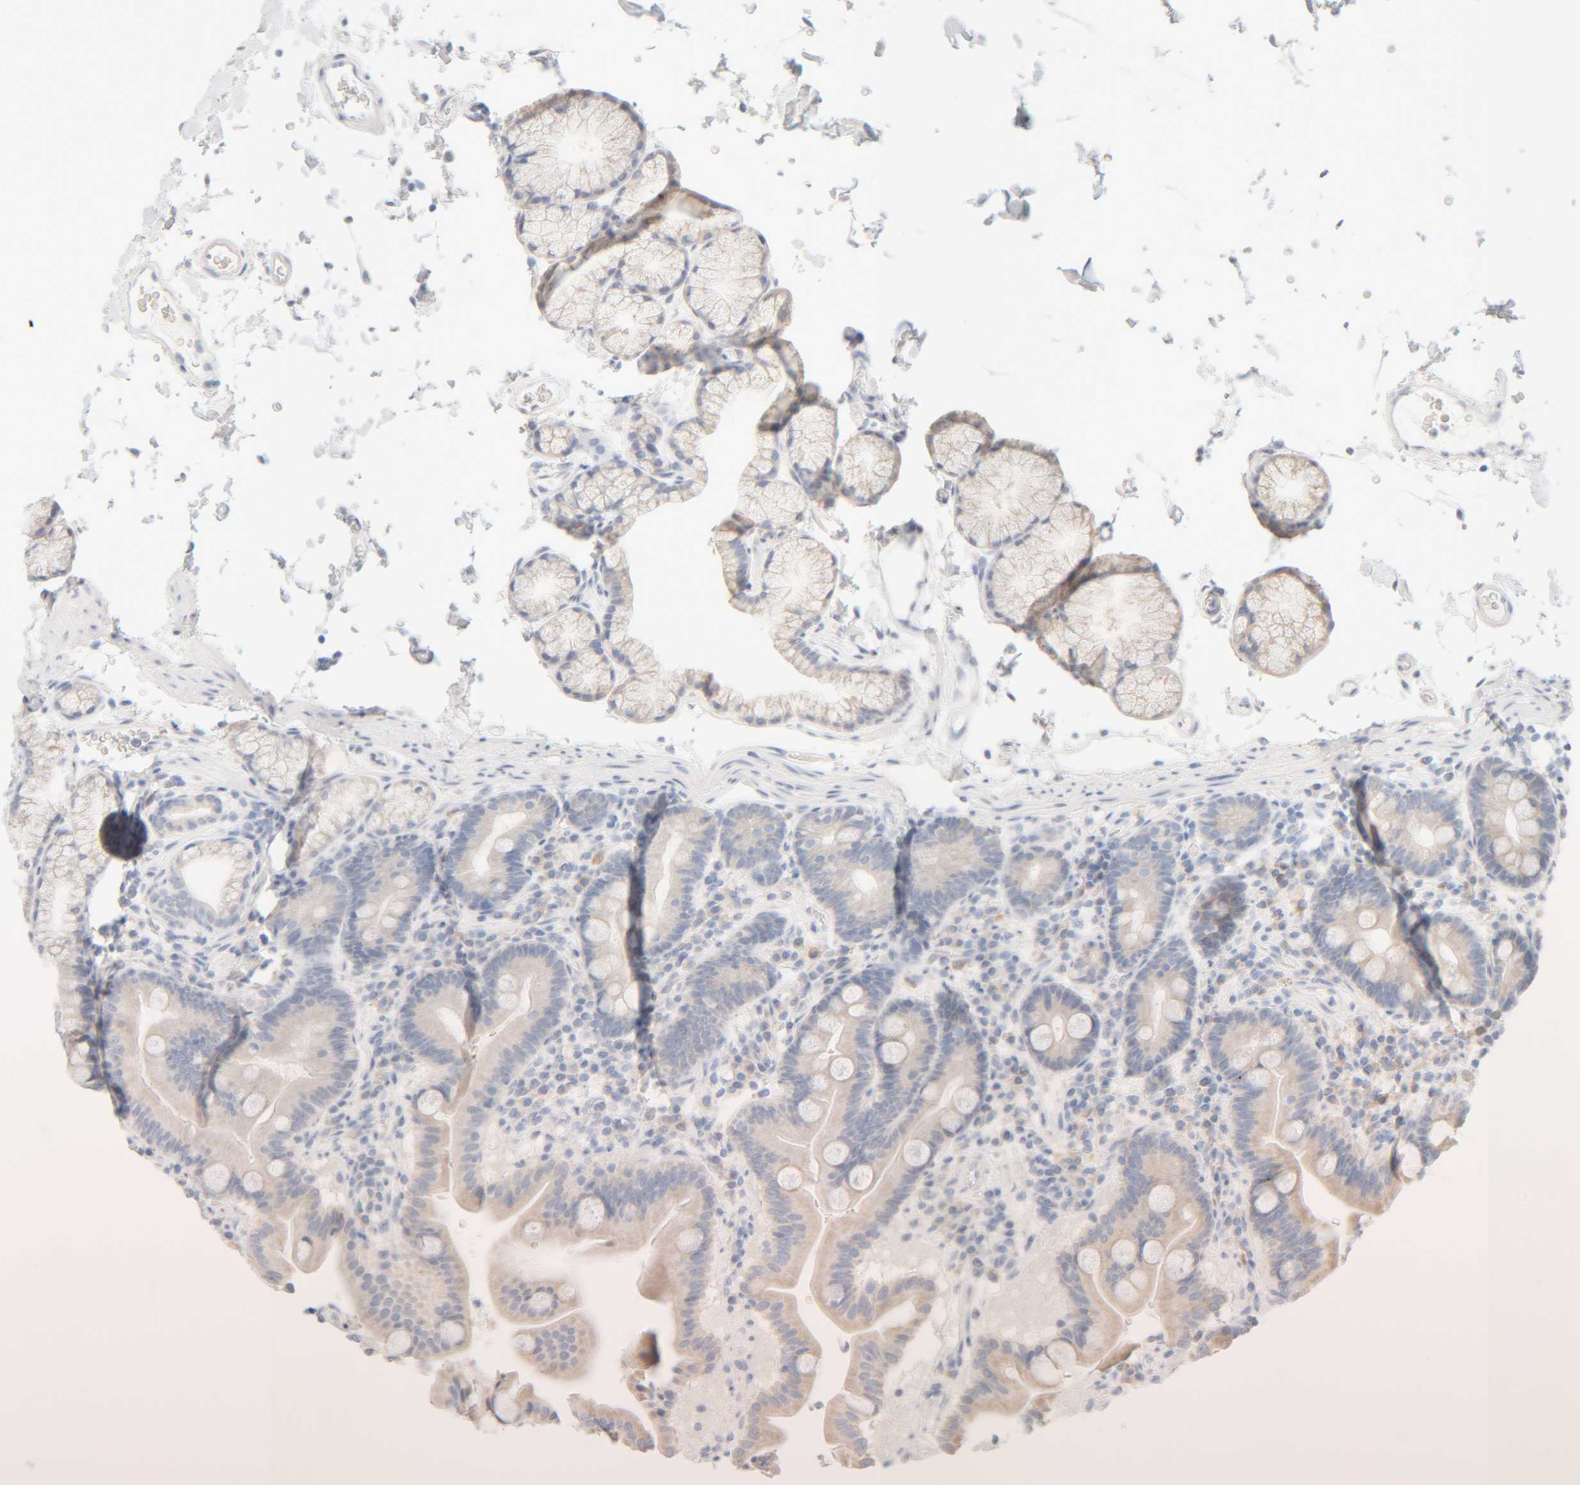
{"staining": {"intensity": "weak", "quantity": "<25%", "location": "cytoplasmic/membranous"}, "tissue": "duodenum", "cell_type": "Glandular cells", "image_type": "normal", "snomed": [{"axis": "morphology", "description": "Normal tissue, NOS"}, {"axis": "topography", "description": "Duodenum"}], "caption": "IHC photomicrograph of normal duodenum: human duodenum stained with DAB displays no significant protein positivity in glandular cells. (DAB immunohistochemistry (IHC), high magnification).", "gene": "RIDA", "patient": {"sex": "male", "age": 54}}